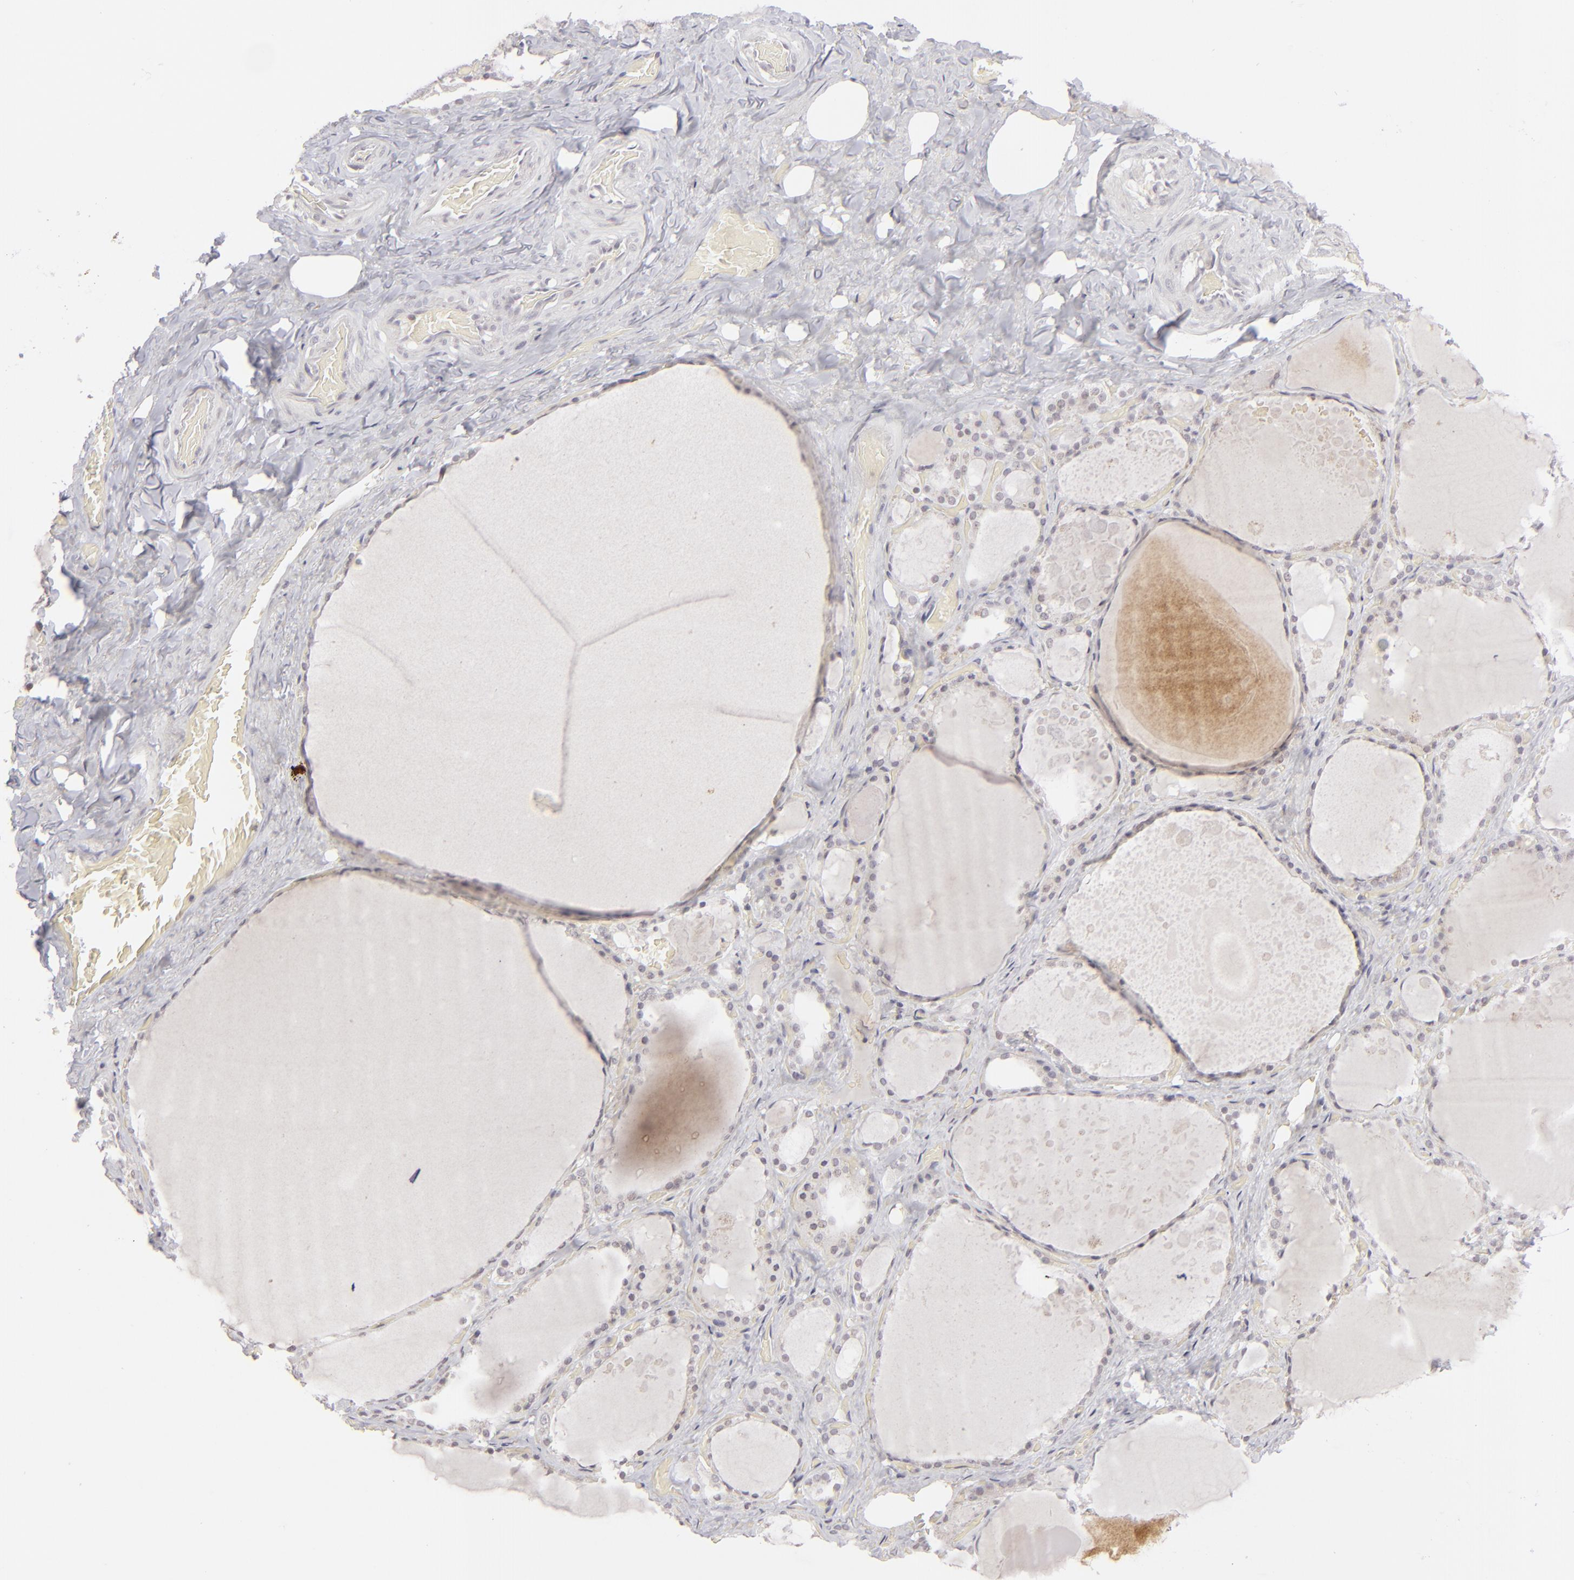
{"staining": {"intensity": "negative", "quantity": "none", "location": "none"}, "tissue": "thyroid gland", "cell_type": "Glandular cells", "image_type": "normal", "snomed": [{"axis": "morphology", "description": "Normal tissue, NOS"}, {"axis": "topography", "description": "Thyroid gland"}], "caption": "Immunohistochemical staining of benign thyroid gland demonstrates no significant positivity in glandular cells.", "gene": "CLDN2", "patient": {"sex": "male", "age": 61}}